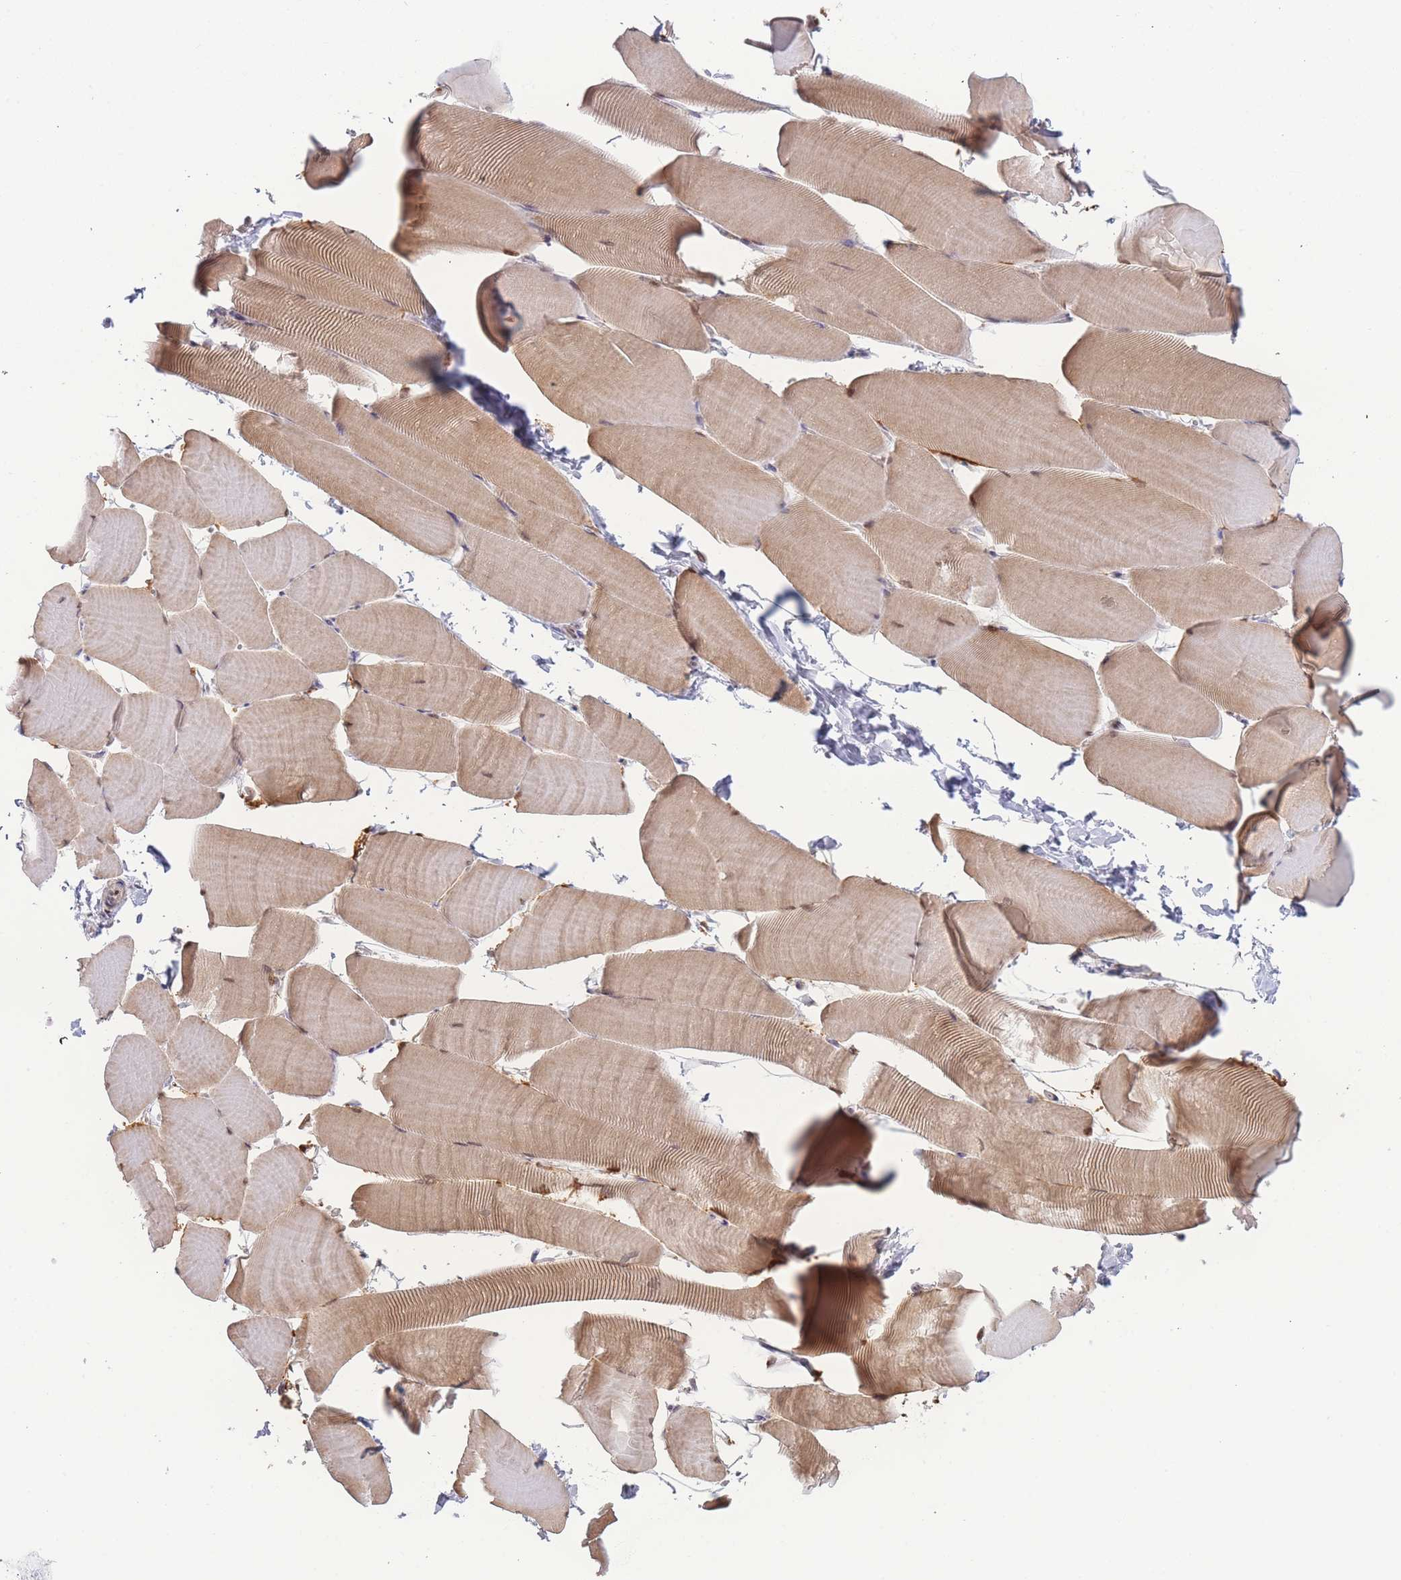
{"staining": {"intensity": "moderate", "quantity": ">75%", "location": "cytoplasmic/membranous"}, "tissue": "skeletal muscle", "cell_type": "Myocytes", "image_type": "normal", "snomed": [{"axis": "morphology", "description": "Normal tissue, NOS"}, {"axis": "topography", "description": "Skeletal muscle"}], "caption": "This histopathology image exhibits benign skeletal muscle stained with immunohistochemistry (IHC) to label a protein in brown. The cytoplasmic/membranous of myocytes show moderate positivity for the protein. Nuclei are counter-stained blue.", "gene": "DEAF1", "patient": {"sex": "male", "age": 25}}